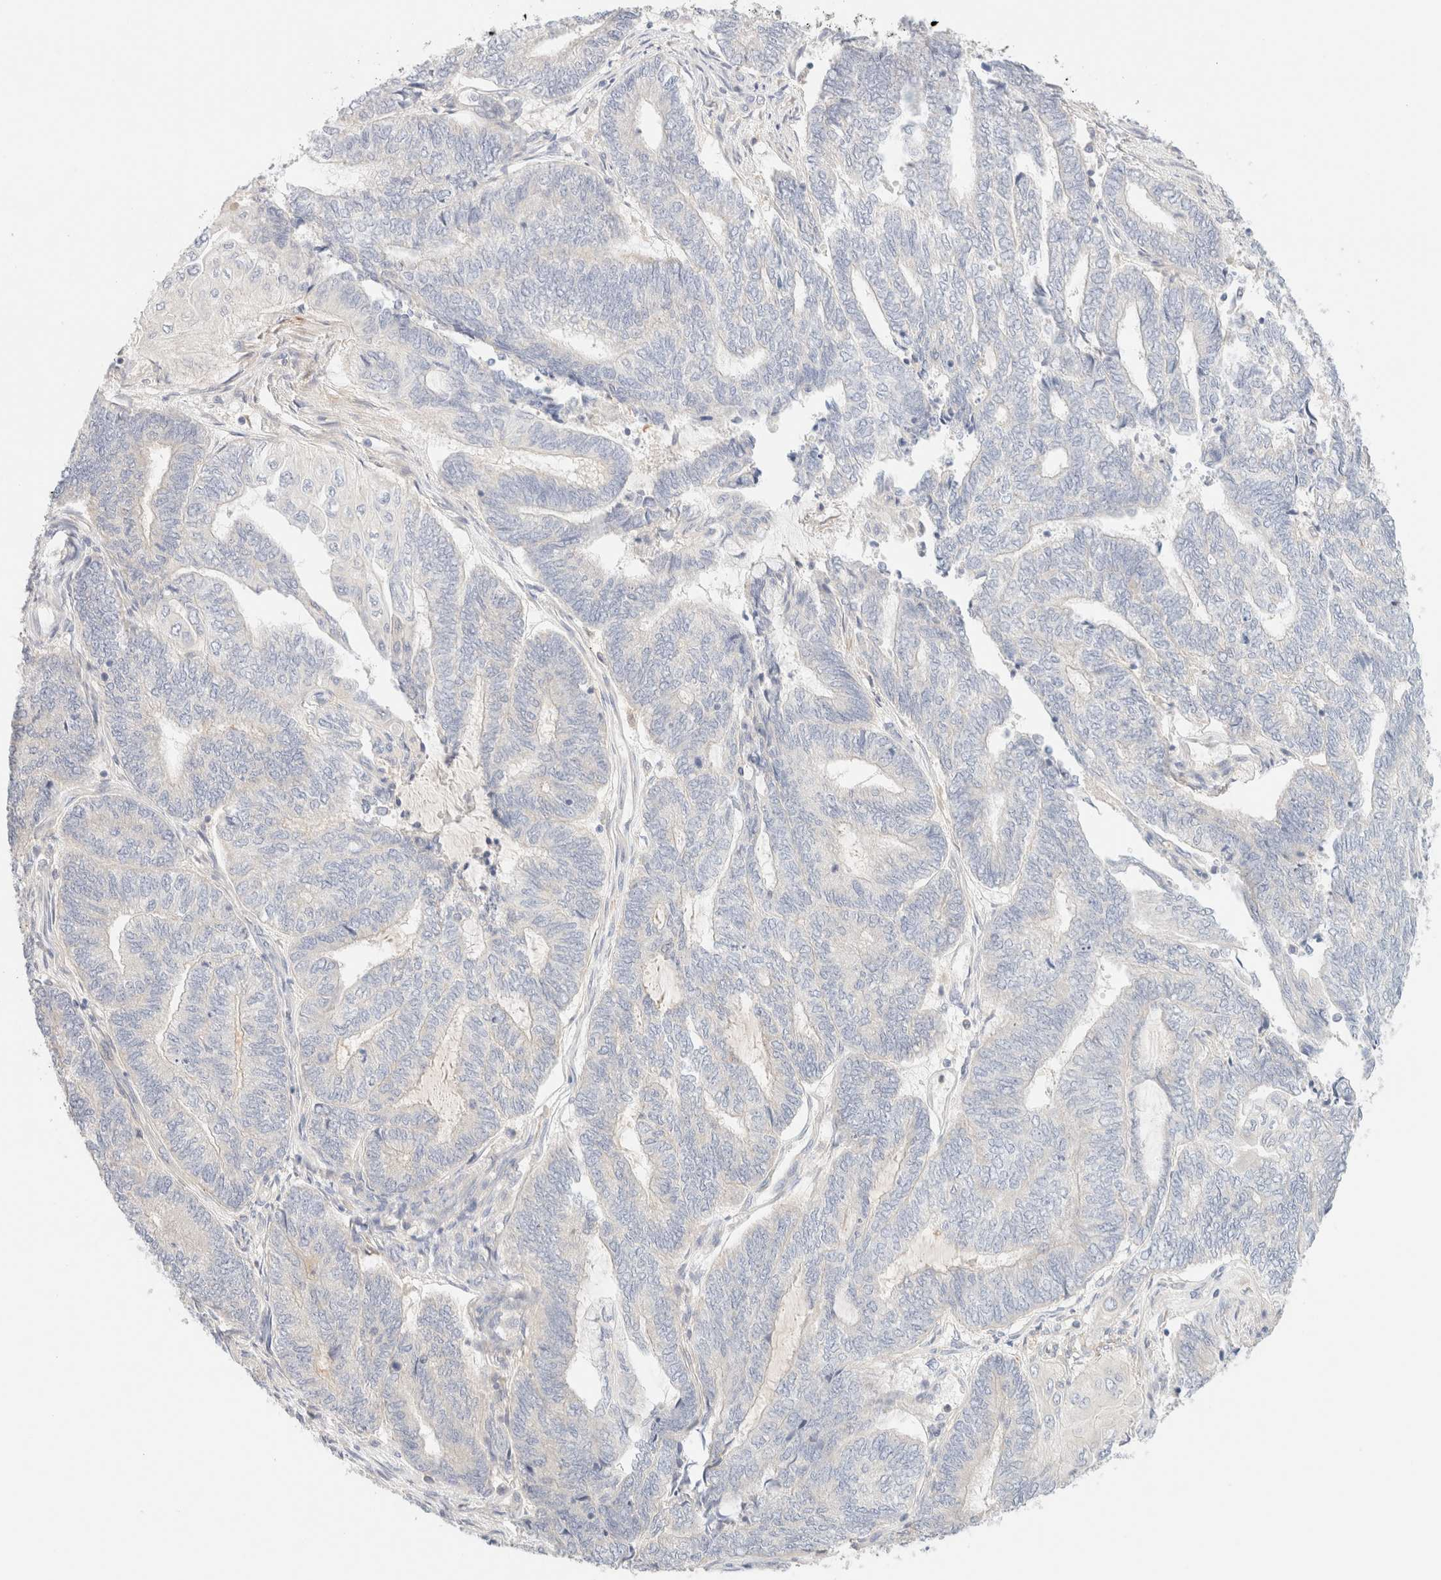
{"staining": {"intensity": "negative", "quantity": "none", "location": "none"}, "tissue": "endometrial cancer", "cell_type": "Tumor cells", "image_type": "cancer", "snomed": [{"axis": "morphology", "description": "Adenocarcinoma, NOS"}, {"axis": "topography", "description": "Uterus"}, {"axis": "topography", "description": "Endometrium"}], "caption": "The histopathology image demonstrates no staining of tumor cells in endometrial cancer (adenocarcinoma).", "gene": "SARM1", "patient": {"sex": "female", "age": 70}}